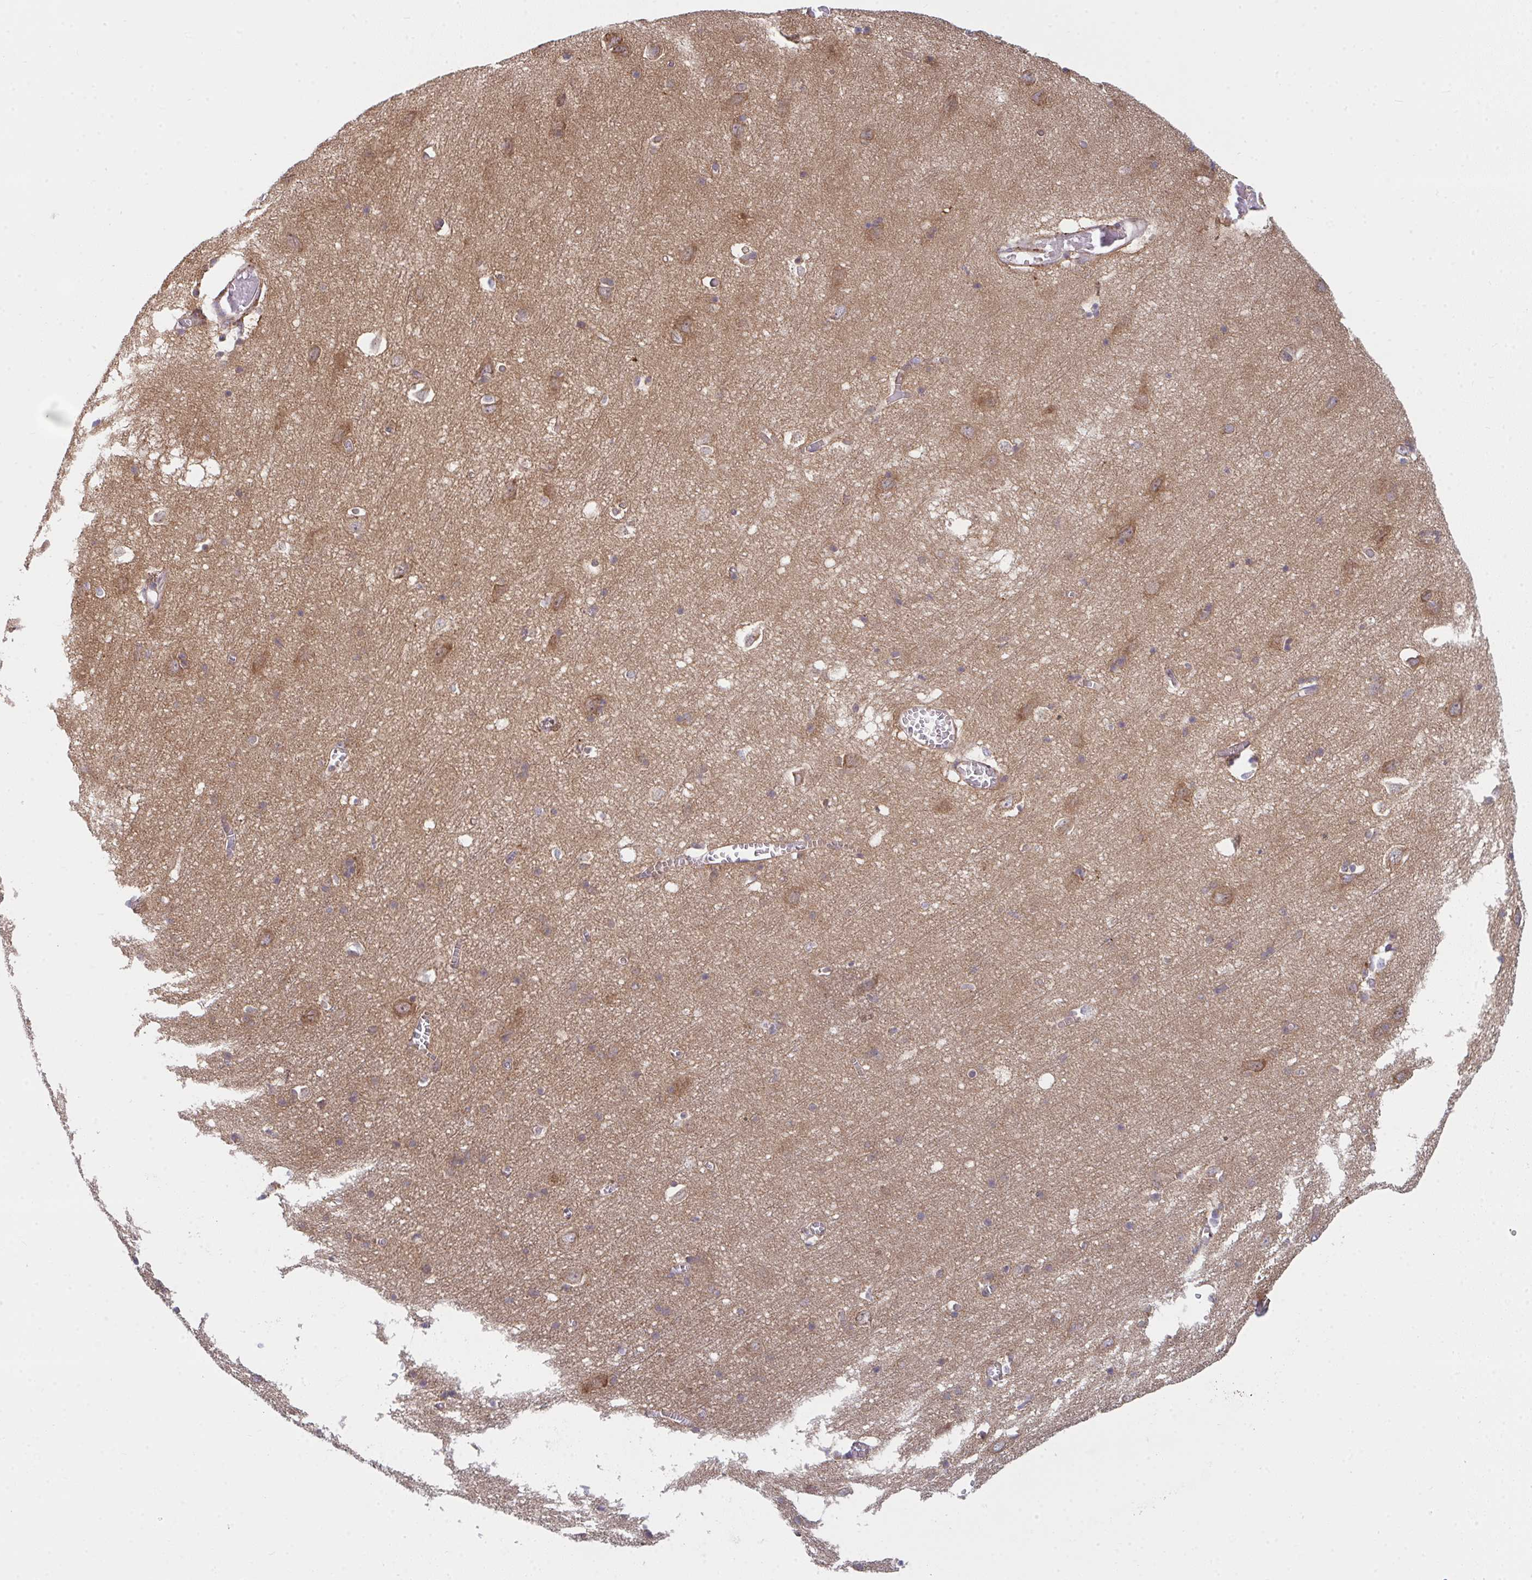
{"staining": {"intensity": "weak", "quantity": "<25%", "location": "cytoplasmic/membranous"}, "tissue": "cerebral cortex", "cell_type": "Endothelial cells", "image_type": "normal", "snomed": [{"axis": "morphology", "description": "Normal tissue, NOS"}, {"axis": "topography", "description": "Cerebral cortex"}], "caption": "This is a histopathology image of immunohistochemistry (IHC) staining of normal cerebral cortex, which shows no staining in endothelial cells.", "gene": "CASP9", "patient": {"sex": "male", "age": 70}}